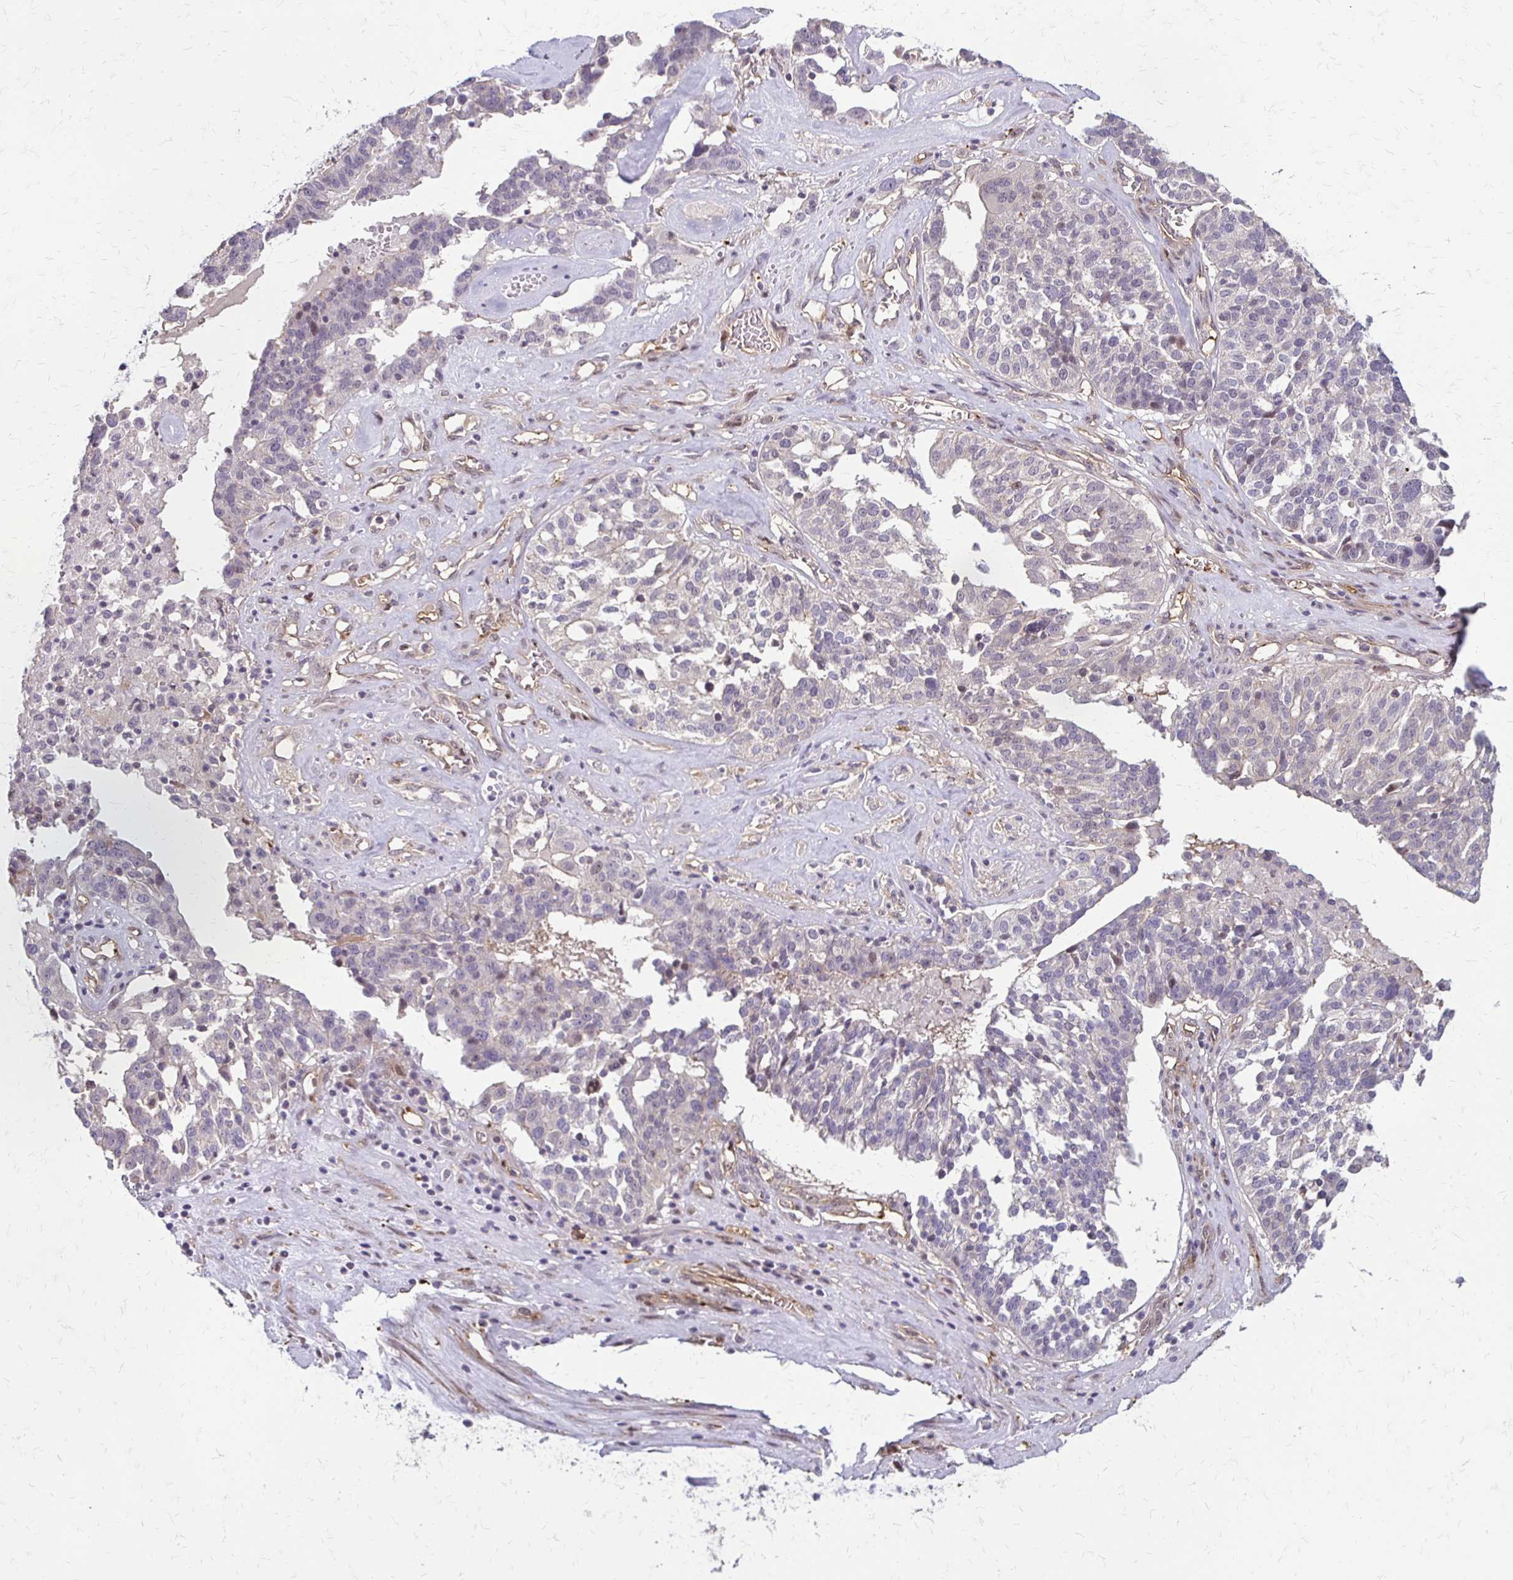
{"staining": {"intensity": "negative", "quantity": "none", "location": "none"}, "tissue": "ovarian cancer", "cell_type": "Tumor cells", "image_type": "cancer", "snomed": [{"axis": "morphology", "description": "Cystadenocarcinoma, serous, NOS"}, {"axis": "topography", "description": "Ovary"}], "caption": "This is an immunohistochemistry image of human serous cystadenocarcinoma (ovarian). There is no positivity in tumor cells.", "gene": "CFL2", "patient": {"sex": "female", "age": 59}}